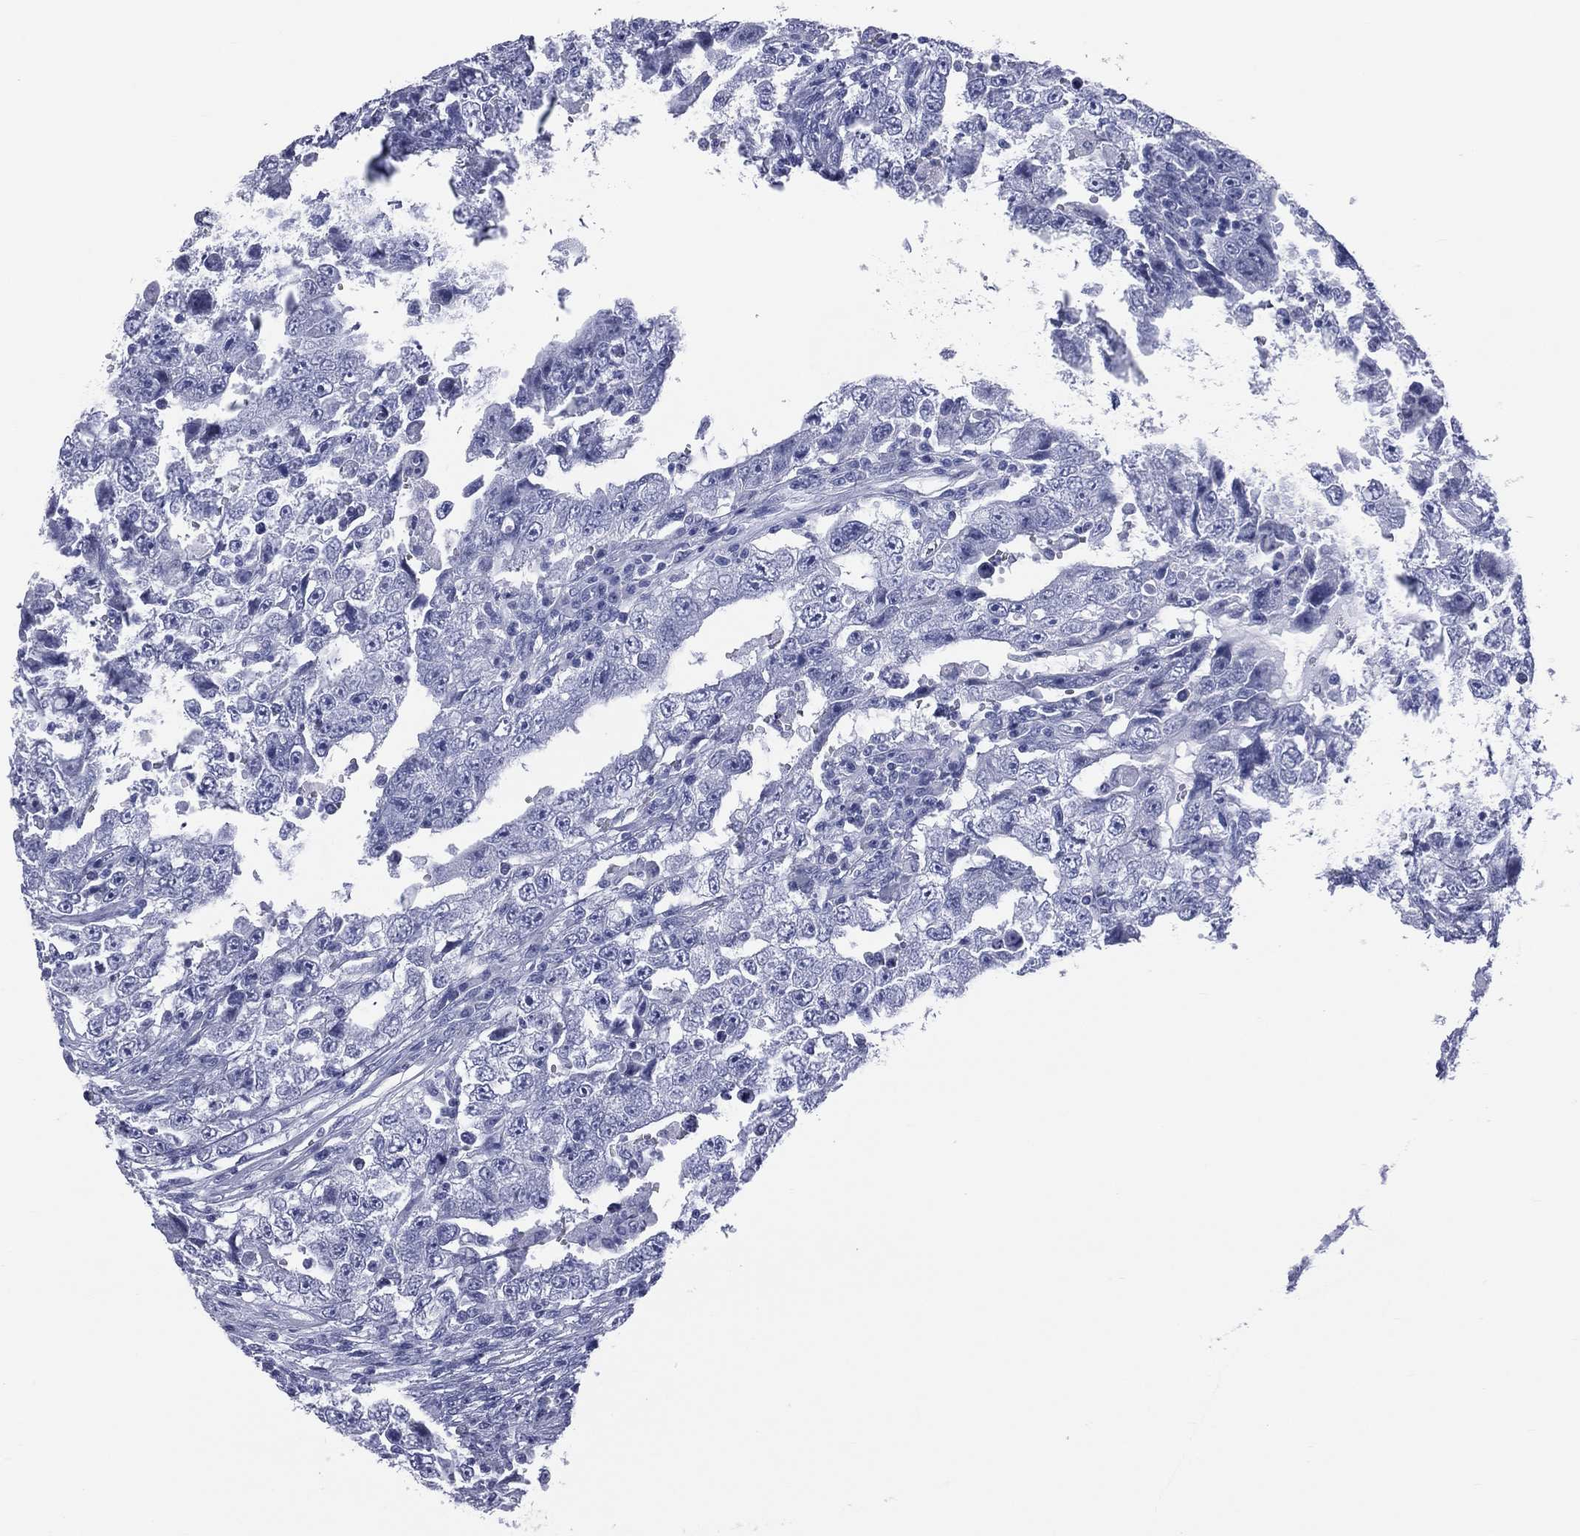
{"staining": {"intensity": "negative", "quantity": "none", "location": "none"}, "tissue": "testis cancer", "cell_type": "Tumor cells", "image_type": "cancer", "snomed": [{"axis": "morphology", "description": "Carcinoma, Embryonal, NOS"}, {"axis": "topography", "description": "Testis"}], "caption": "There is no significant positivity in tumor cells of embryonal carcinoma (testis). Nuclei are stained in blue.", "gene": "MLN", "patient": {"sex": "male", "age": 26}}